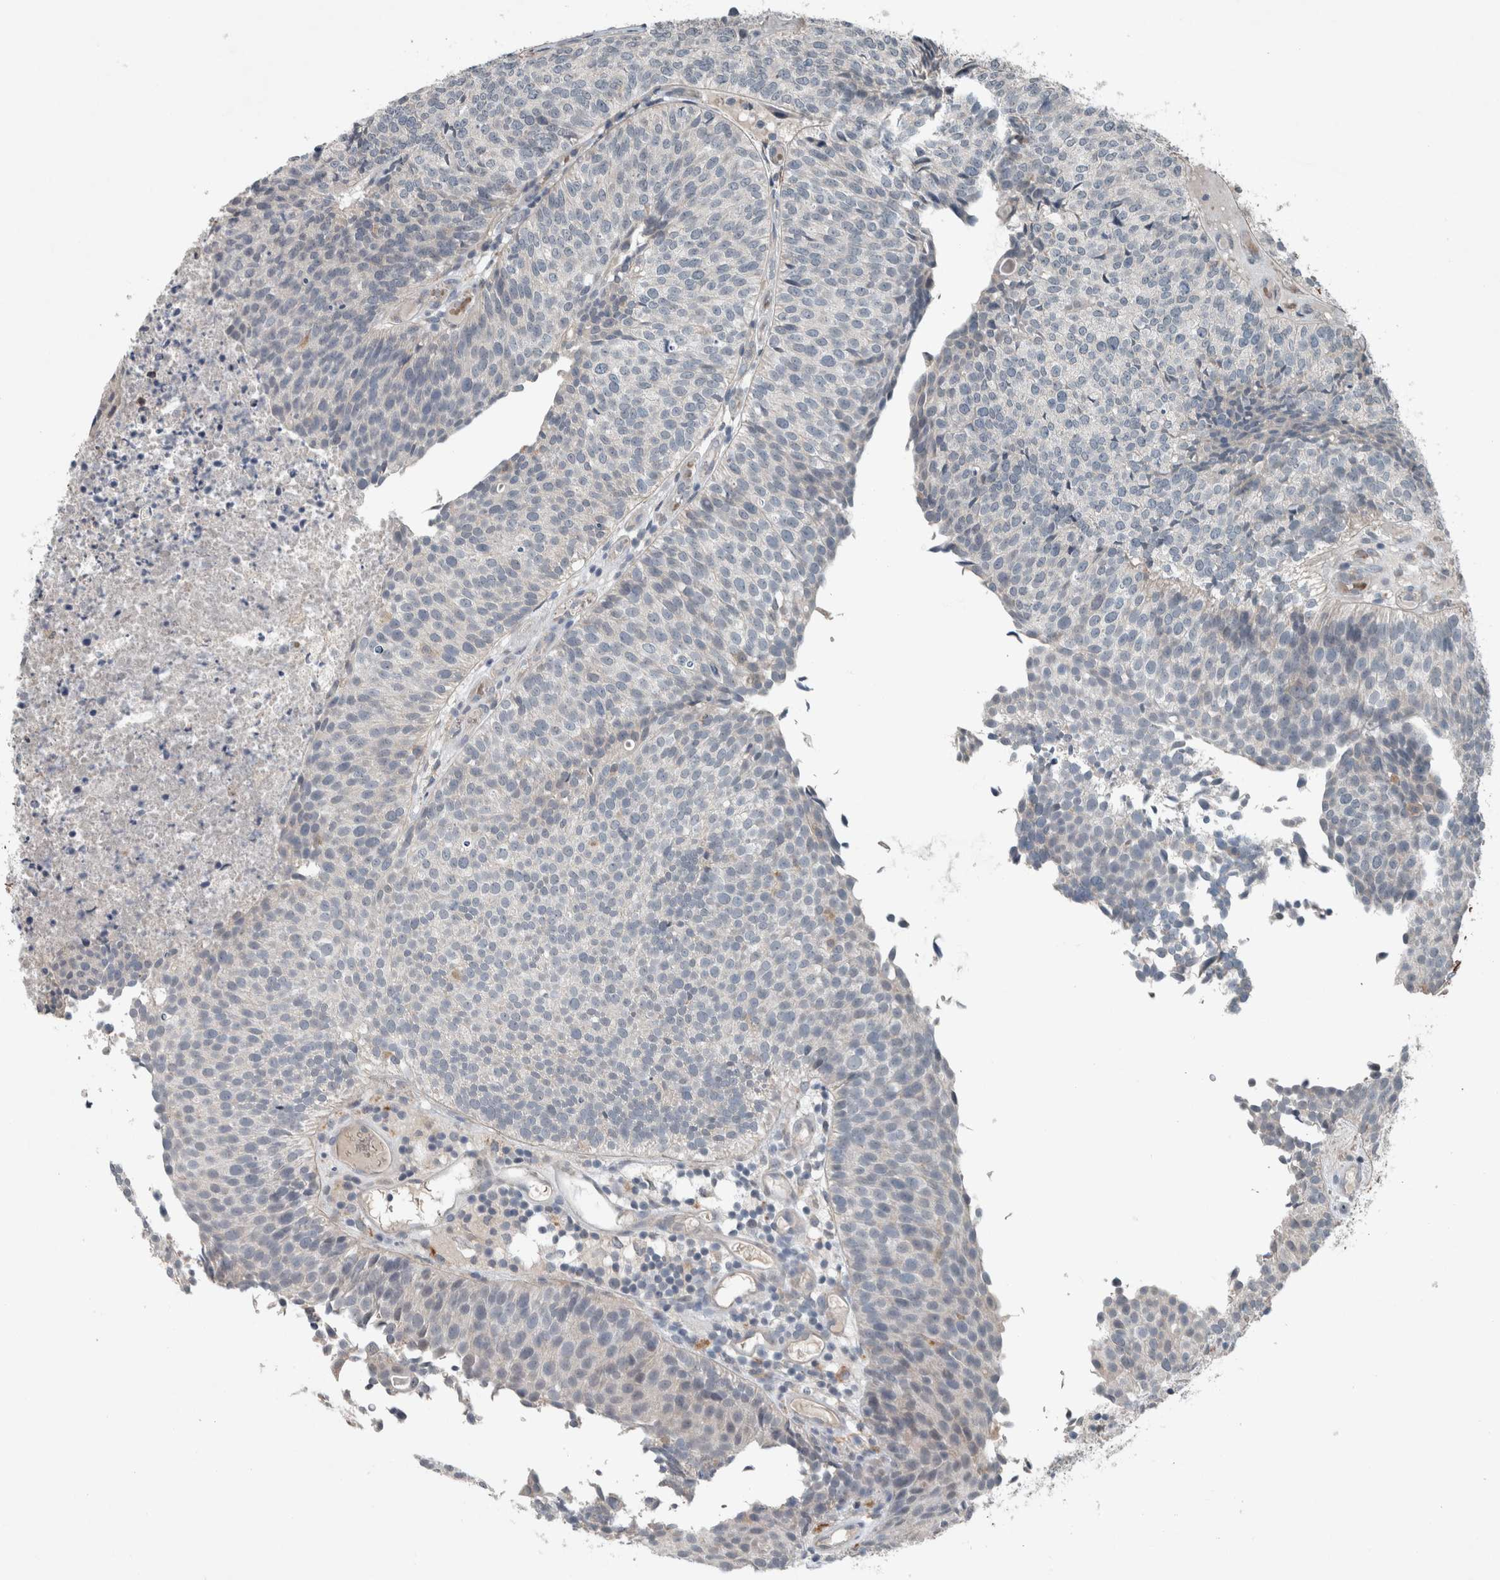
{"staining": {"intensity": "negative", "quantity": "none", "location": "none"}, "tissue": "urothelial cancer", "cell_type": "Tumor cells", "image_type": "cancer", "snomed": [{"axis": "morphology", "description": "Urothelial carcinoma, Low grade"}, {"axis": "topography", "description": "Urinary bladder"}], "caption": "This is a image of IHC staining of low-grade urothelial carcinoma, which shows no positivity in tumor cells.", "gene": "JADE2", "patient": {"sex": "male", "age": 86}}